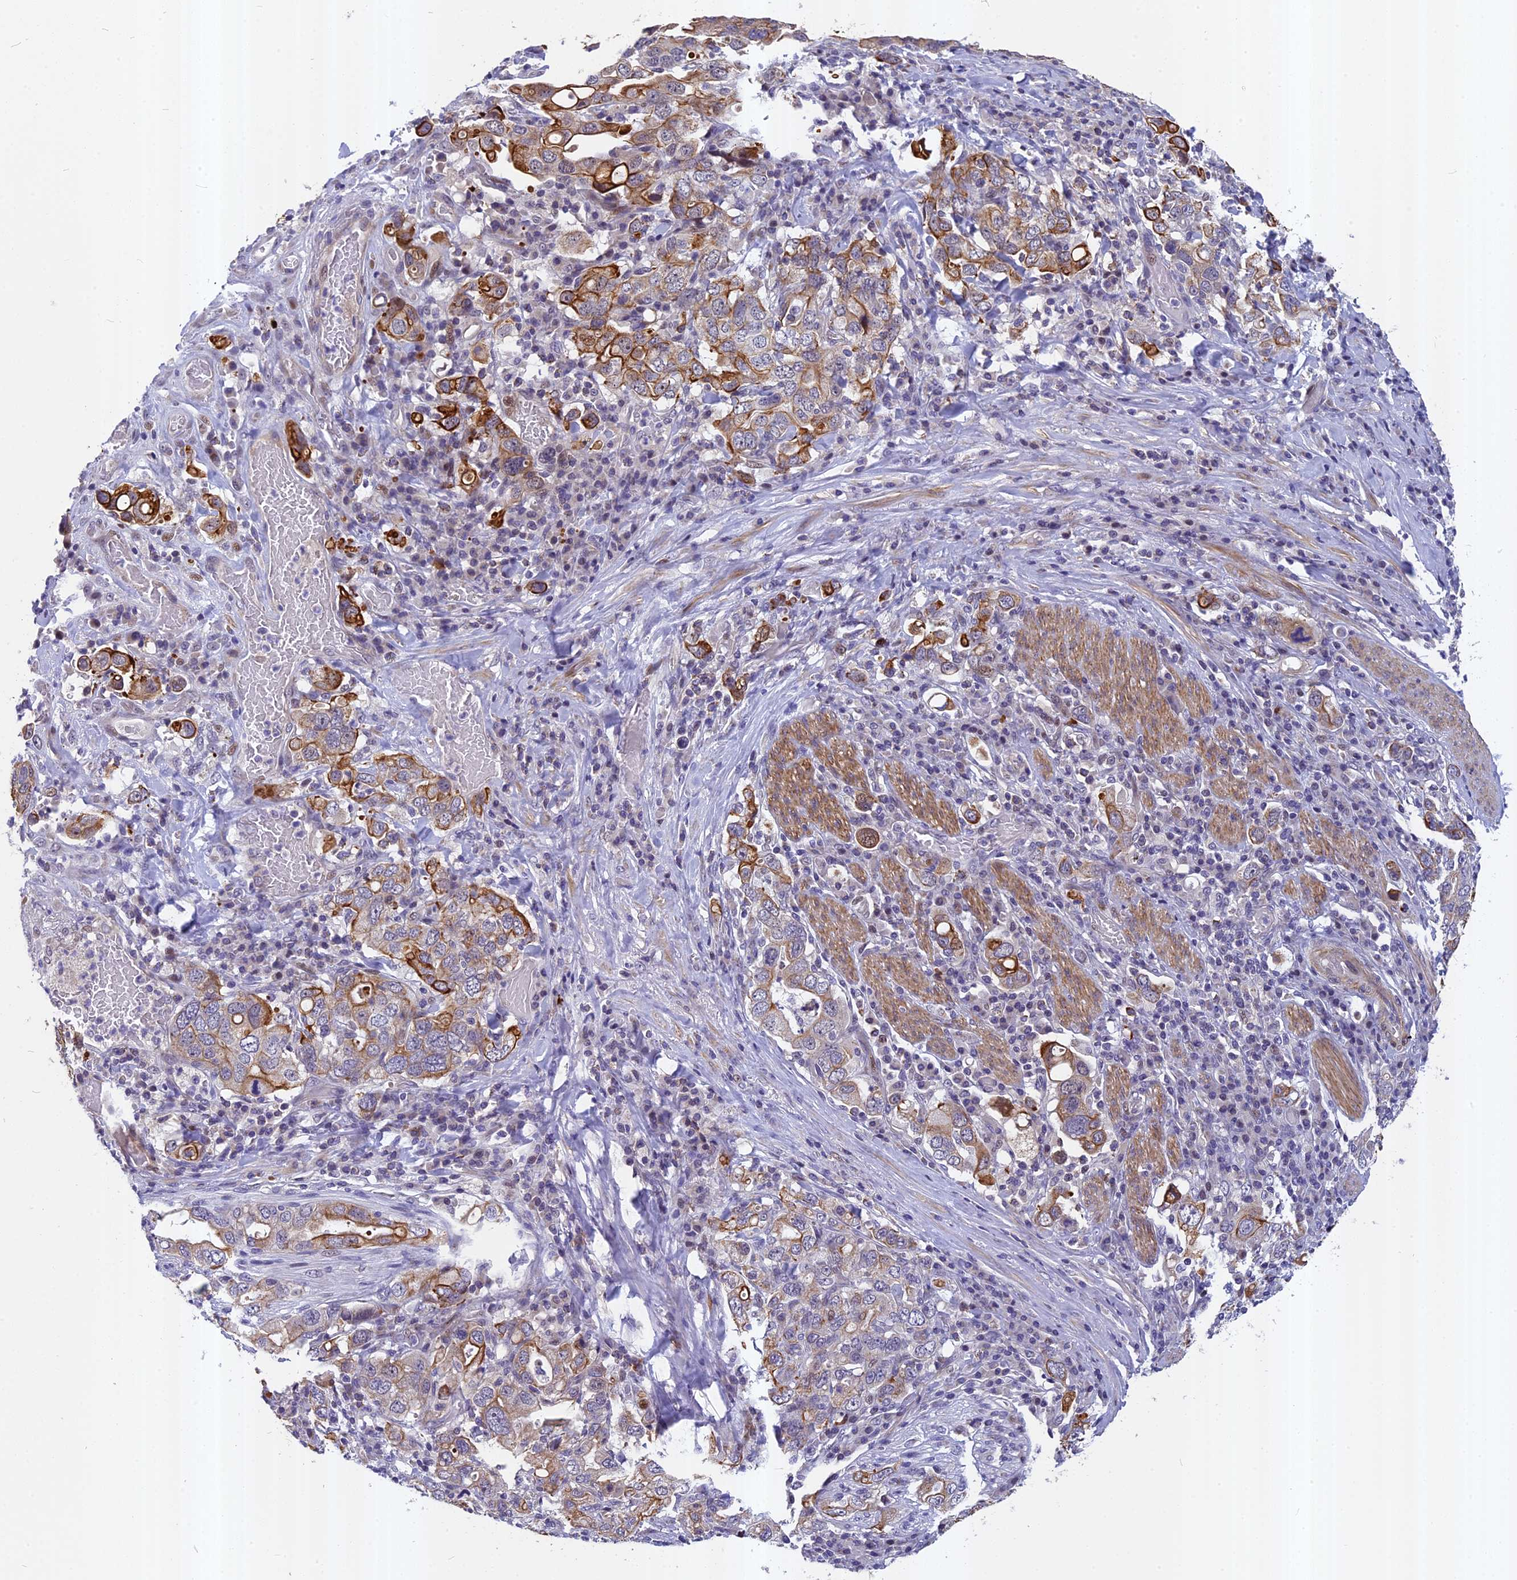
{"staining": {"intensity": "moderate", "quantity": "25%-75%", "location": "cytoplasmic/membranous"}, "tissue": "stomach cancer", "cell_type": "Tumor cells", "image_type": "cancer", "snomed": [{"axis": "morphology", "description": "Adenocarcinoma, NOS"}, {"axis": "topography", "description": "Stomach, upper"}], "caption": "High-power microscopy captured an immunohistochemistry (IHC) micrograph of stomach cancer (adenocarcinoma), revealing moderate cytoplasmic/membranous staining in about 25%-75% of tumor cells.", "gene": "ANKRD34B", "patient": {"sex": "male", "age": 62}}